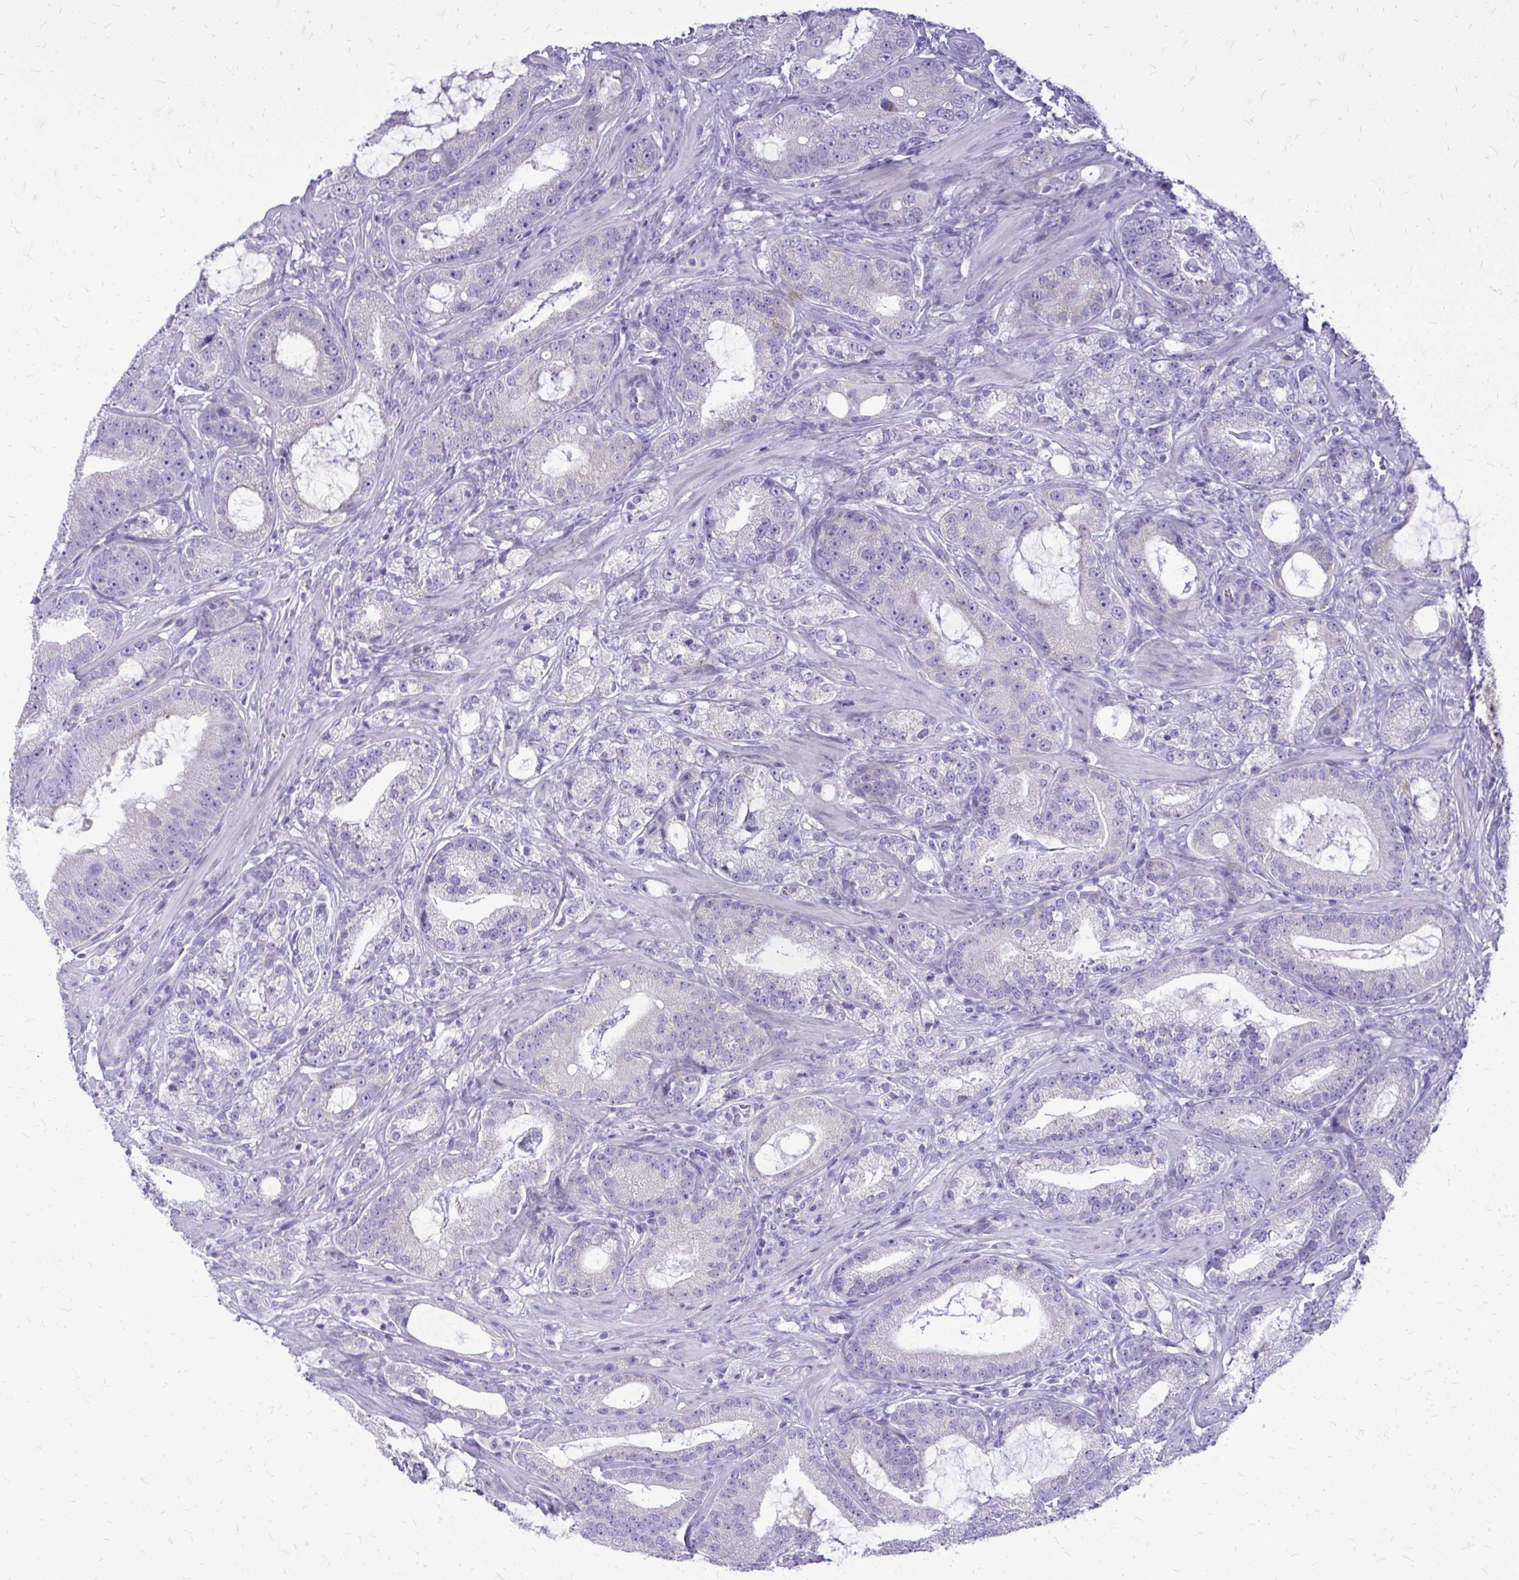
{"staining": {"intensity": "negative", "quantity": "none", "location": "none"}, "tissue": "prostate cancer", "cell_type": "Tumor cells", "image_type": "cancer", "snomed": [{"axis": "morphology", "description": "Adenocarcinoma, High grade"}, {"axis": "topography", "description": "Prostate"}], "caption": "Protein analysis of prostate adenocarcinoma (high-grade) reveals no significant positivity in tumor cells.", "gene": "BCL6B", "patient": {"sex": "male", "age": 65}}